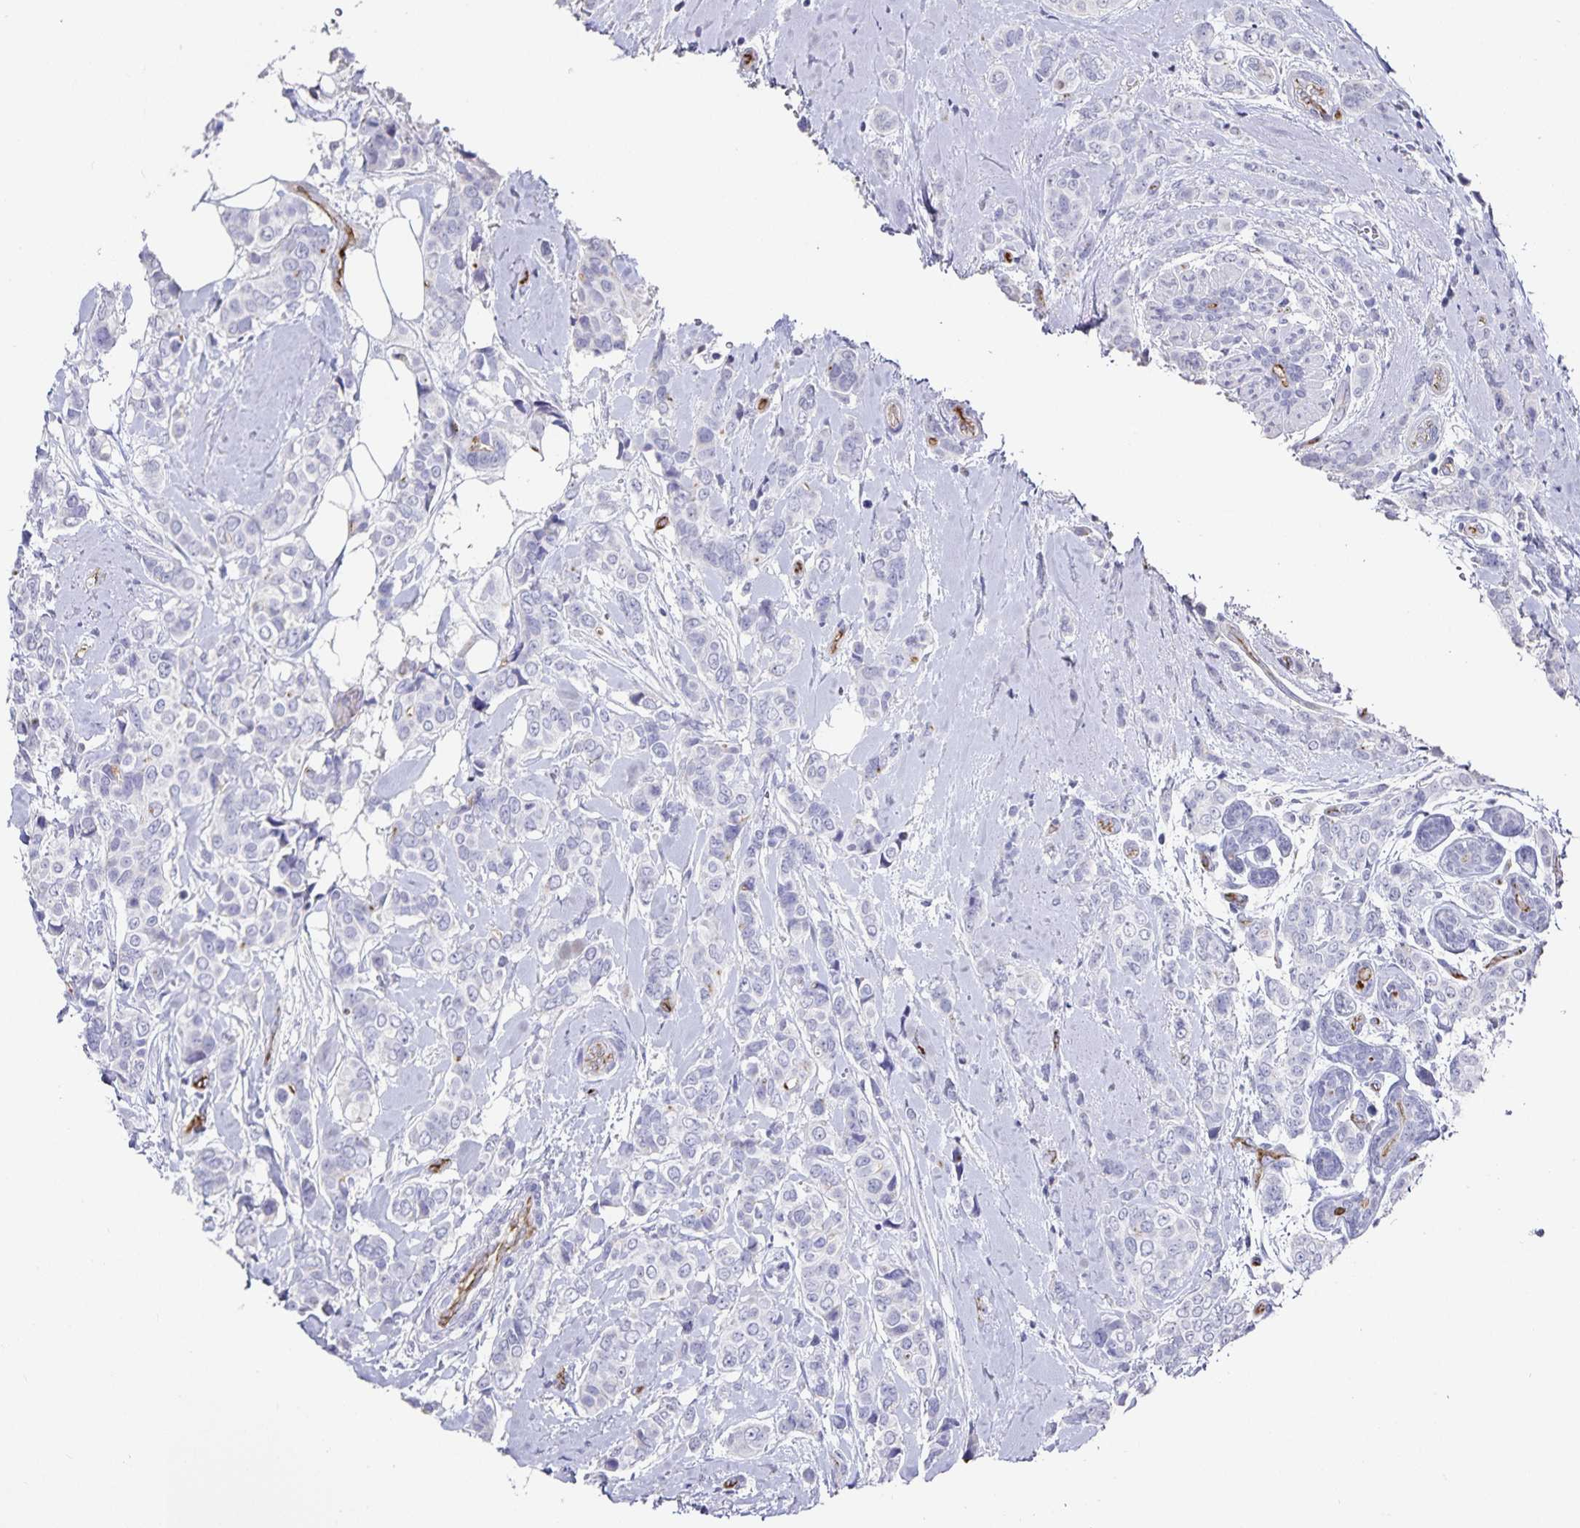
{"staining": {"intensity": "negative", "quantity": "none", "location": "none"}, "tissue": "breast cancer", "cell_type": "Tumor cells", "image_type": "cancer", "snomed": [{"axis": "morphology", "description": "Lobular carcinoma"}, {"axis": "topography", "description": "Breast"}], "caption": "Immunohistochemical staining of human breast lobular carcinoma exhibits no significant expression in tumor cells. (DAB (3,3'-diaminobenzidine) immunohistochemistry (IHC) with hematoxylin counter stain).", "gene": "PODXL", "patient": {"sex": "female", "age": 51}}